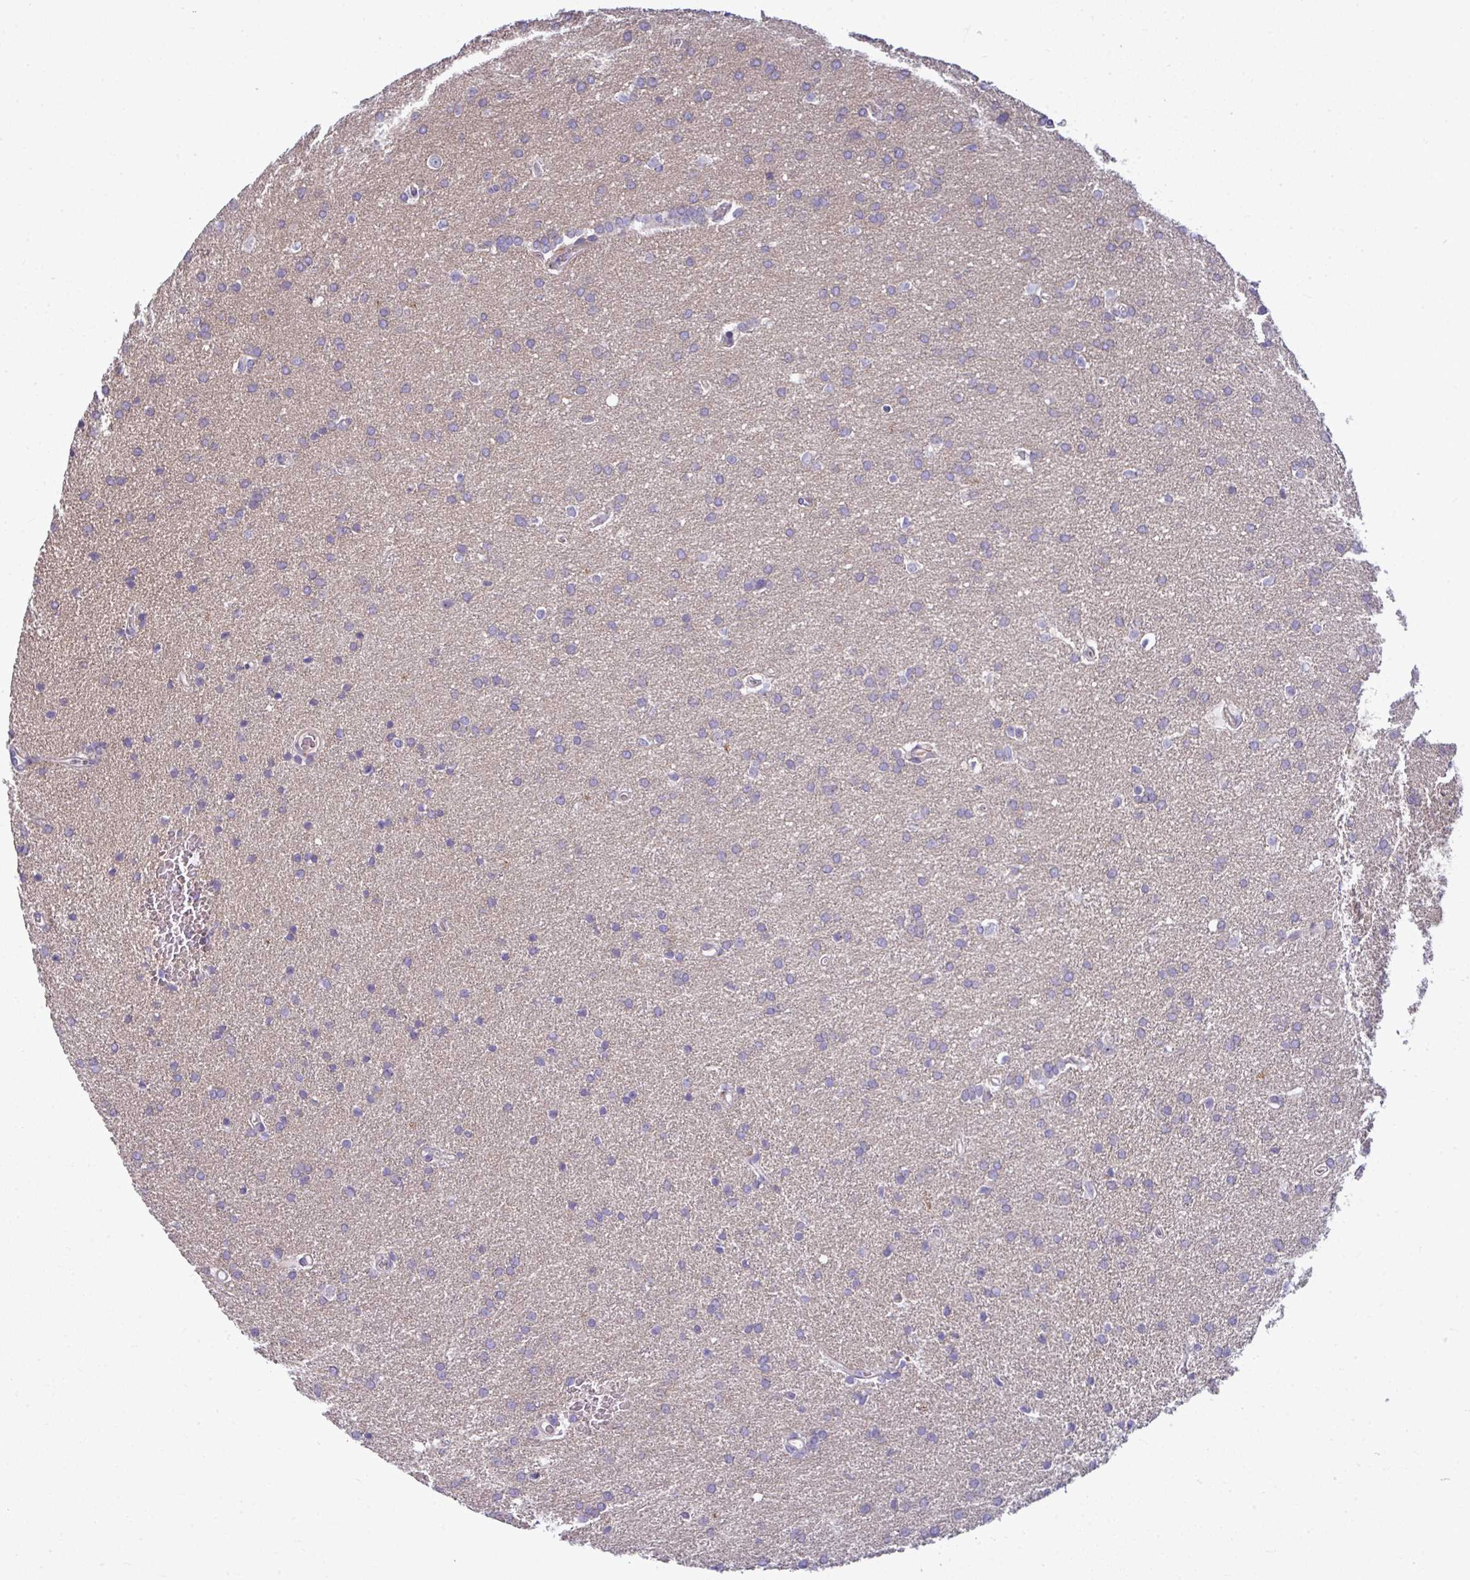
{"staining": {"intensity": "negative", "quantity": "none", "location": "none"}, "tissue": "glioma", "cell_type": "Tumor cells", "image_type": "cancer", "snomed": [{"axis": "morphology", "description": "Glioma, malignant, Low grade"}, {"axis": "topography", "description": "Brain"}], "caption": "Immunohistochemistry photomicrograph of human low-grade glioma (malignant) stained for a protein (brown), which reveals no staining in tumor cells.", "gene": "SLC14A1", "patient": {"sex": "female", "age": 34}}